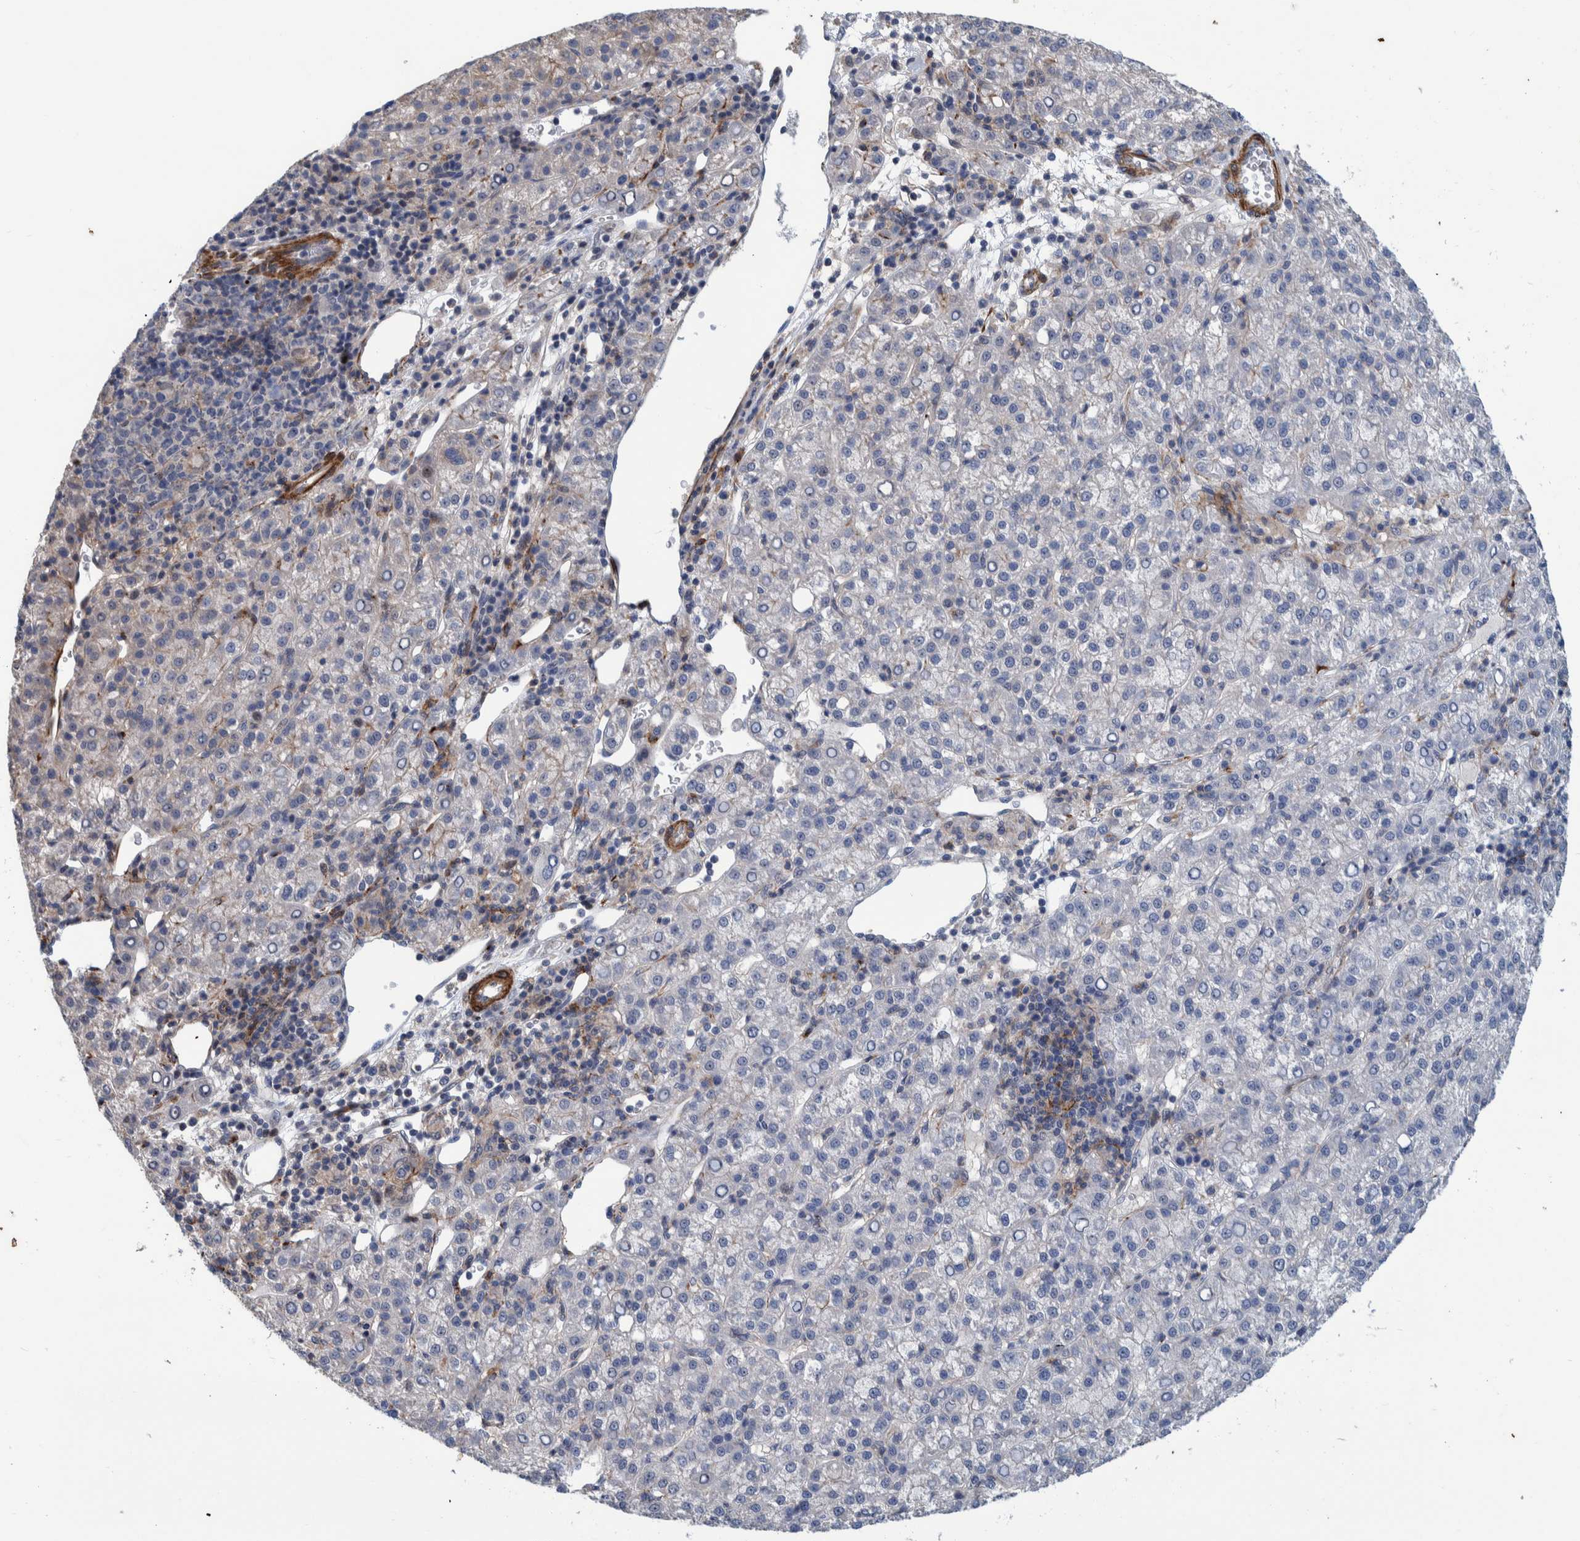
{"staining": {"intensity": "negative", "quantity": "none", "location": "none"}, "tissue": "liver cancer", "cell_type": "Tumor cells", "image_type": "cancer", "snomed": [{"axis": "morphology", "description": "Carcinoma, Hepatocellular, NOS"}, {"axis": "topography", "description": "Liver"}], "caption": "High power microscopy histopathology image of an IHC image of liver cancer, revealing no significant expression in tumor cells.", "gene": "MKS1", "patient": {"sex": "female", "age": 58}}